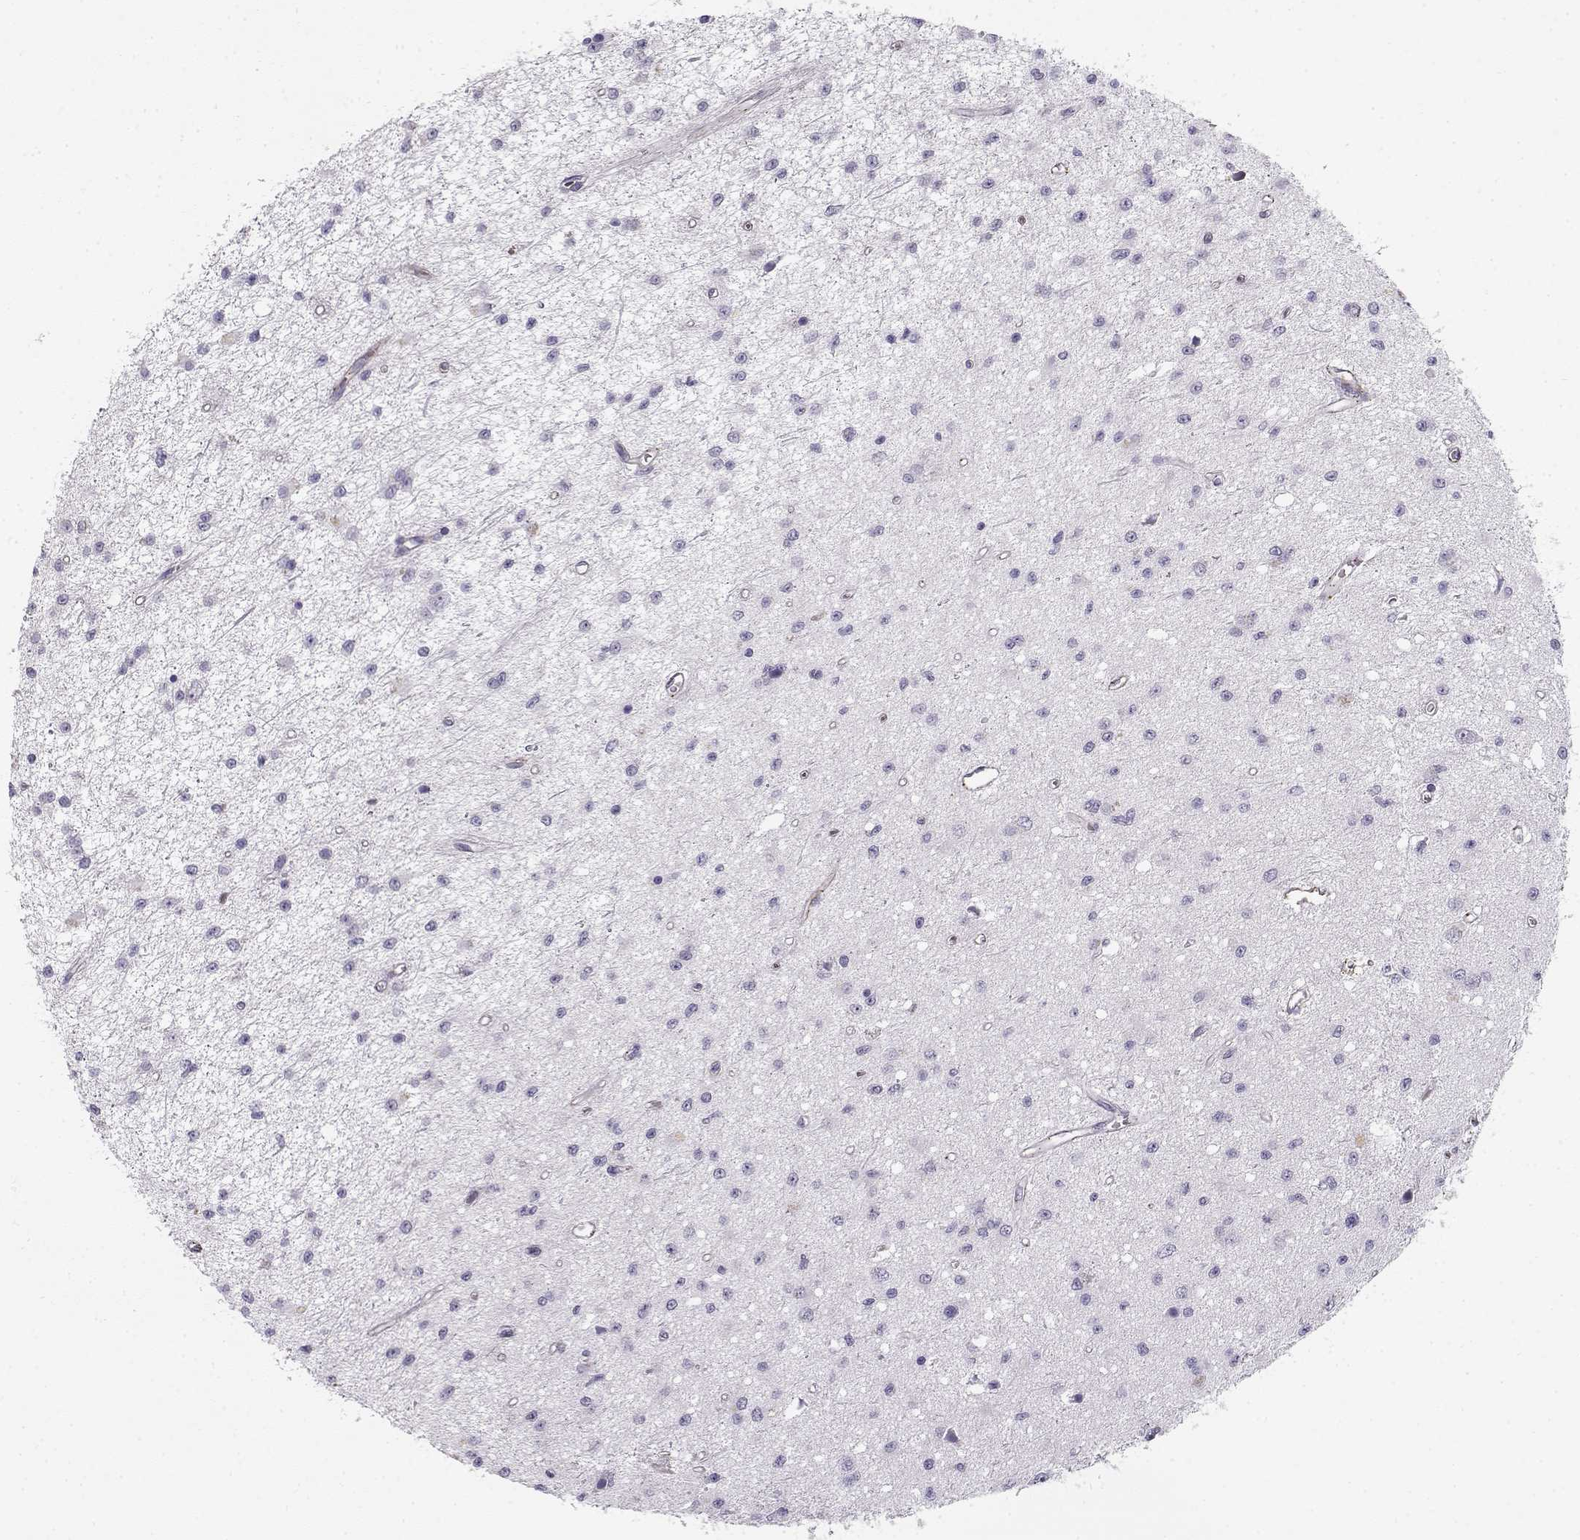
{"staining": {"intensity": "negative", "quantity": "none", "location": "none"}, "tissue": "glioma", "cell_type": "Tumor cells", "image_type": "cancer", "snomed": [{"axis": "morphology", "description": "Glioma, malignant, Low grade"}, {"axis": "topography", "description": "Brain"}], "caption": "This photomicrograph is of malignant glioma (low-grade) stained with IHC to label a protein in brown with the nuclei are counter-stained blue. There is no staining in tumor cells.", "gene": "MYO1A", "patient": {"sex": "female", "age": 45}}